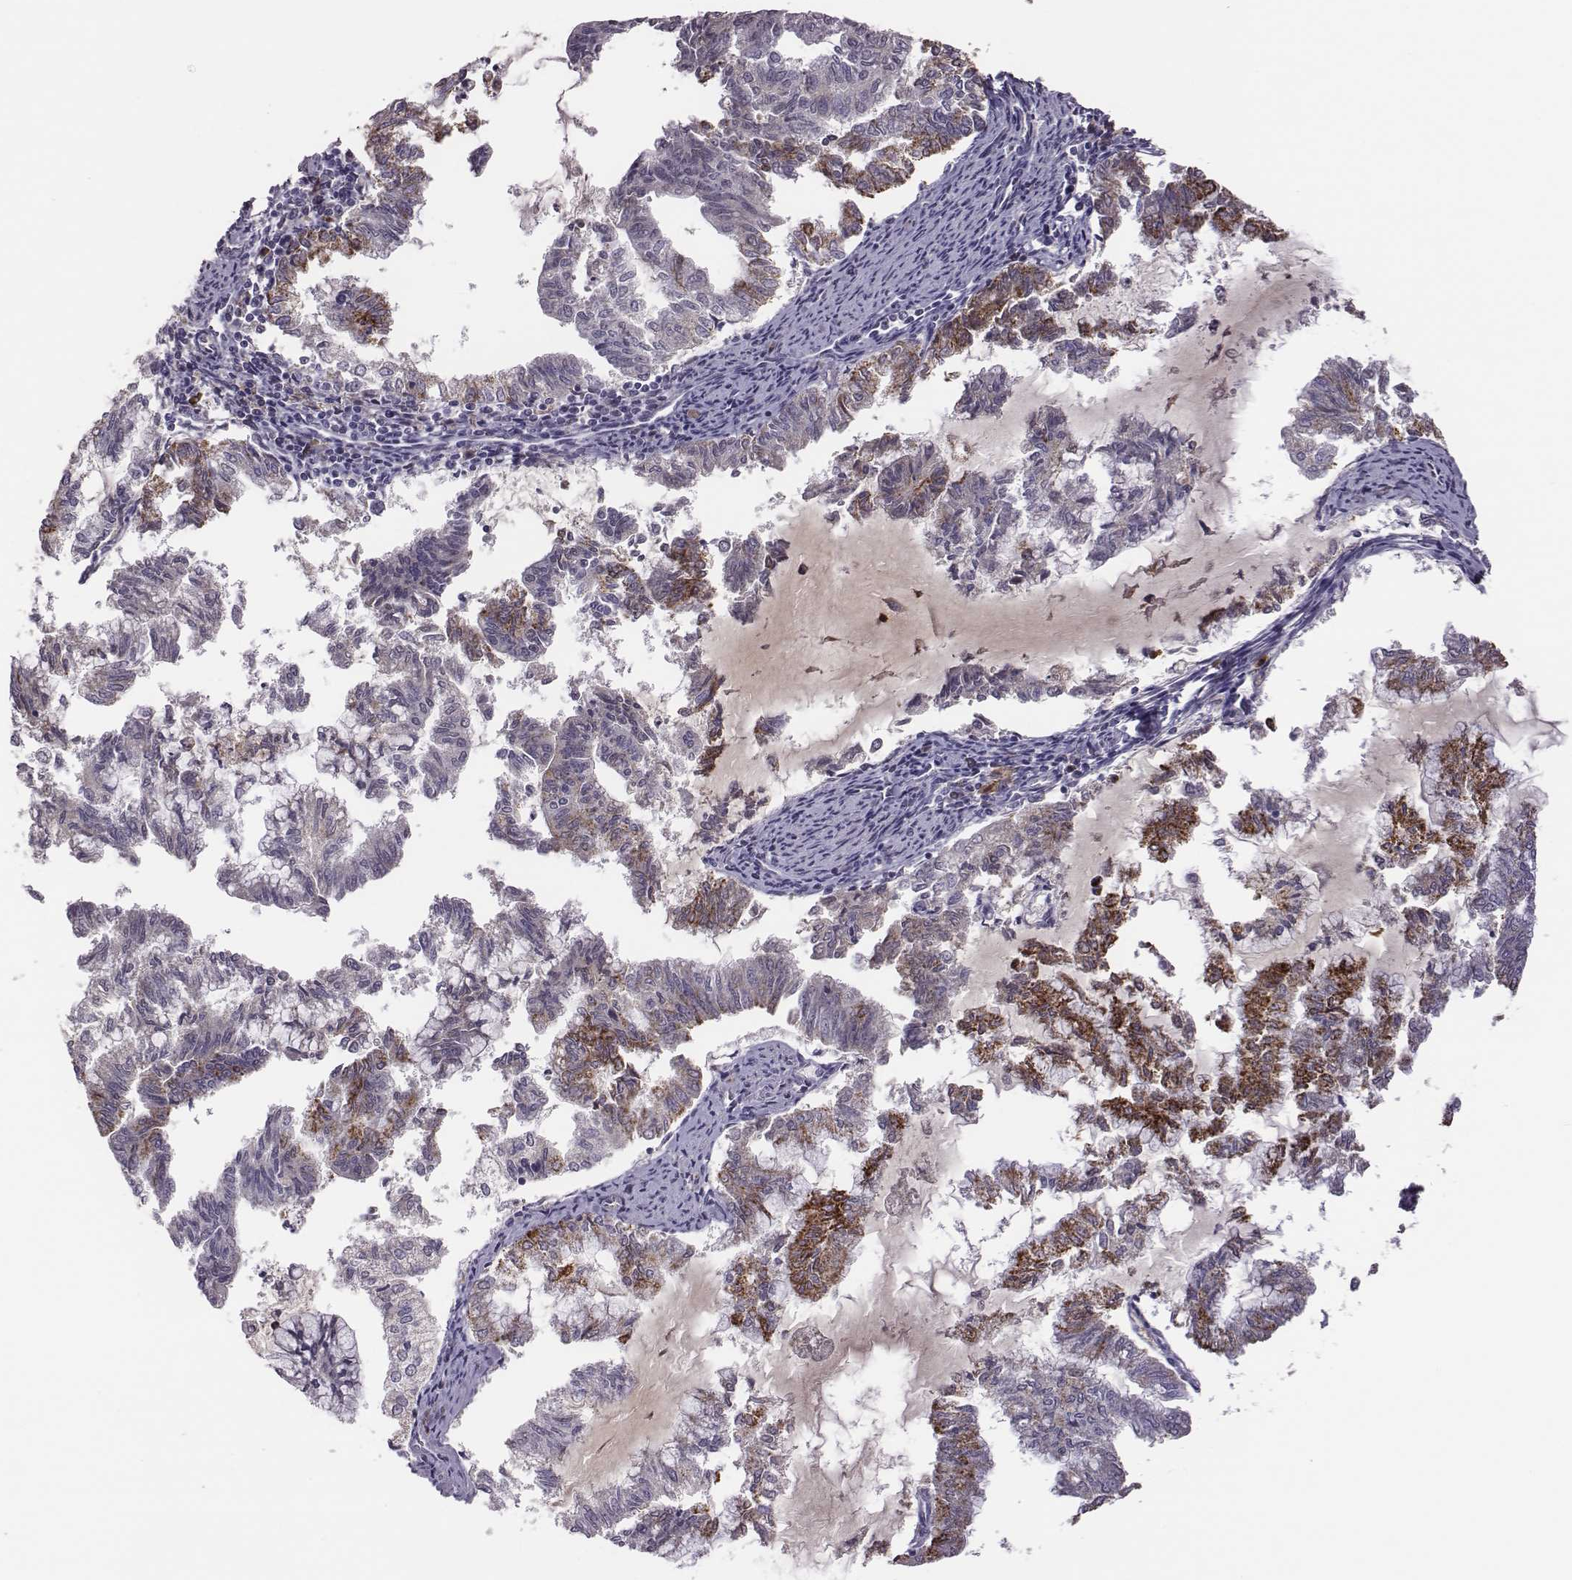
{"staining": {"intensity": "moderate", "quantity": "<25%", "location": "cytoplasmic/membranous"}, "tissue": "endometrial cancer", "cell_type": "Tumor cells", "image_type": "cancer", "snomed": [{"axis": "morphology", "description": "Adenocarcinoma, NOS"}, {"axis": "topography", "description": "Endometrium"}], "caption": "IHC (DAB (3,3'-diaminobenzidine)) staining of human endometrial cancer (adenocarcinoma) exhibits moderate cytoplasmic/membranous protein expression in approximately <25% of tumor cells. The staining is performed using DAB (3,3'-diaminobenzidine) brown chromogen to label protein expression. The nuclei are counter-stained blue using hematoxylin.", "gene": "KMO", "patient": {"sex": "female", "age": 79}}